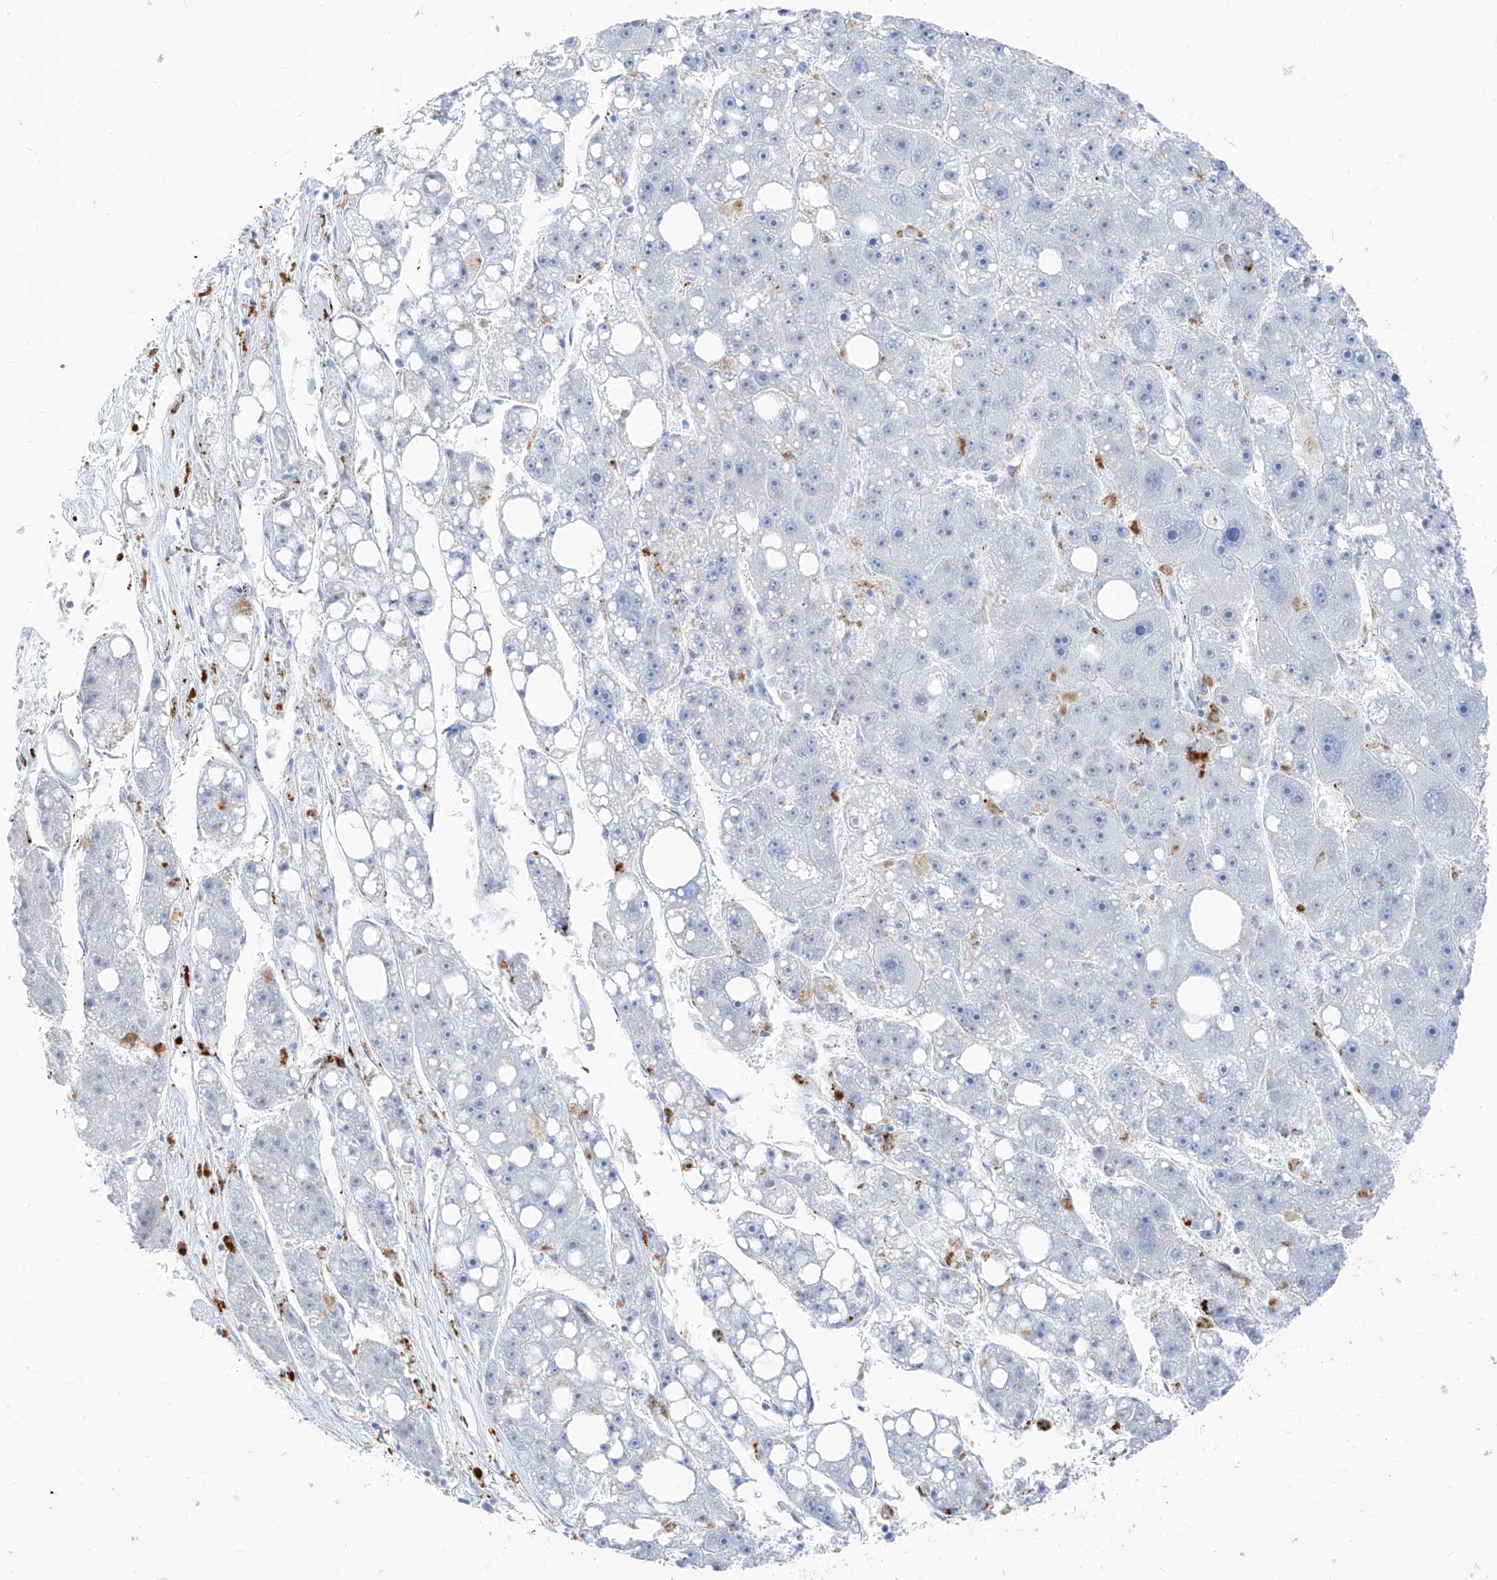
{"staining": {"intensity": "negative", "quantity": "none", "location": "none"}, "tissue": "liver cancer", "cell_type": "Tumor cells", "image_type": "cancer", "snomed": [{"axis": "morphology", "description": "Carcinoma, Hepatocellular, NOS"}, {"axis": "topography", "description": "Liver"}], "caption": "Tumor cells show no significant expression in liver hepatocellular carcinoma.", "gene": "GPR137C", "patient": {"sex": "female", "age": 61}}